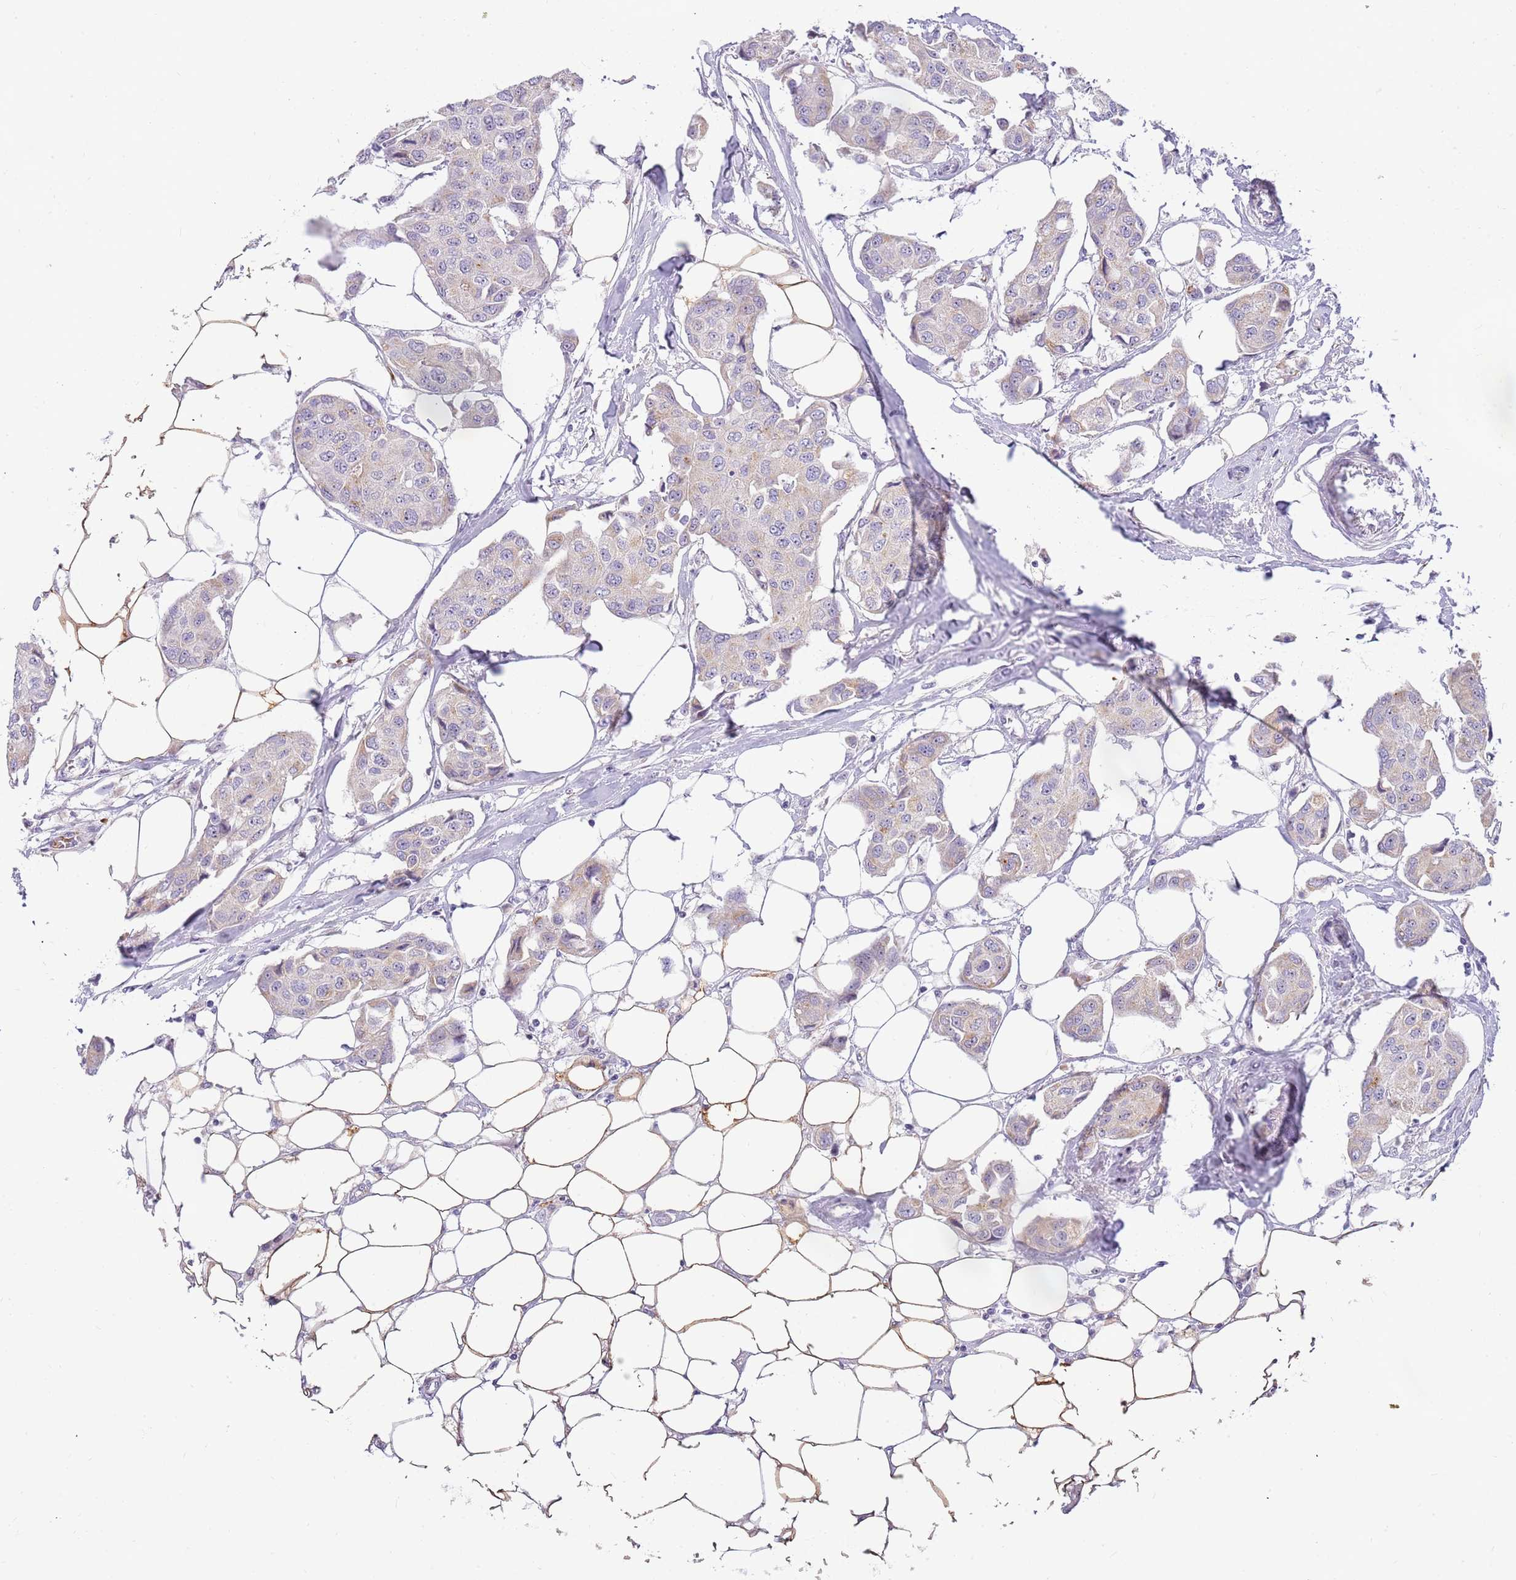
{"staining": {"intensity": "negative", "quantity": "none", "location": "none"}, "tissue": "breast cancer", "cell_type": "Tumor cells", "image_type": "cancer", "snomed": [{"axis": "morphology", "description": "Duct carcinoma"}, {"axis": "topography", "description": "Breast"}, {"axis": "topography", "description": "Lymph node"}], "caption": "An immunohistochemistry photomicrograph of intraductal carcinoma (breast) is shown. There is no staining in tumor cells of intraductal carcinoma (breast).", "gene": "DNAJA3", "patient": {"sex": "female", "age": 80}}